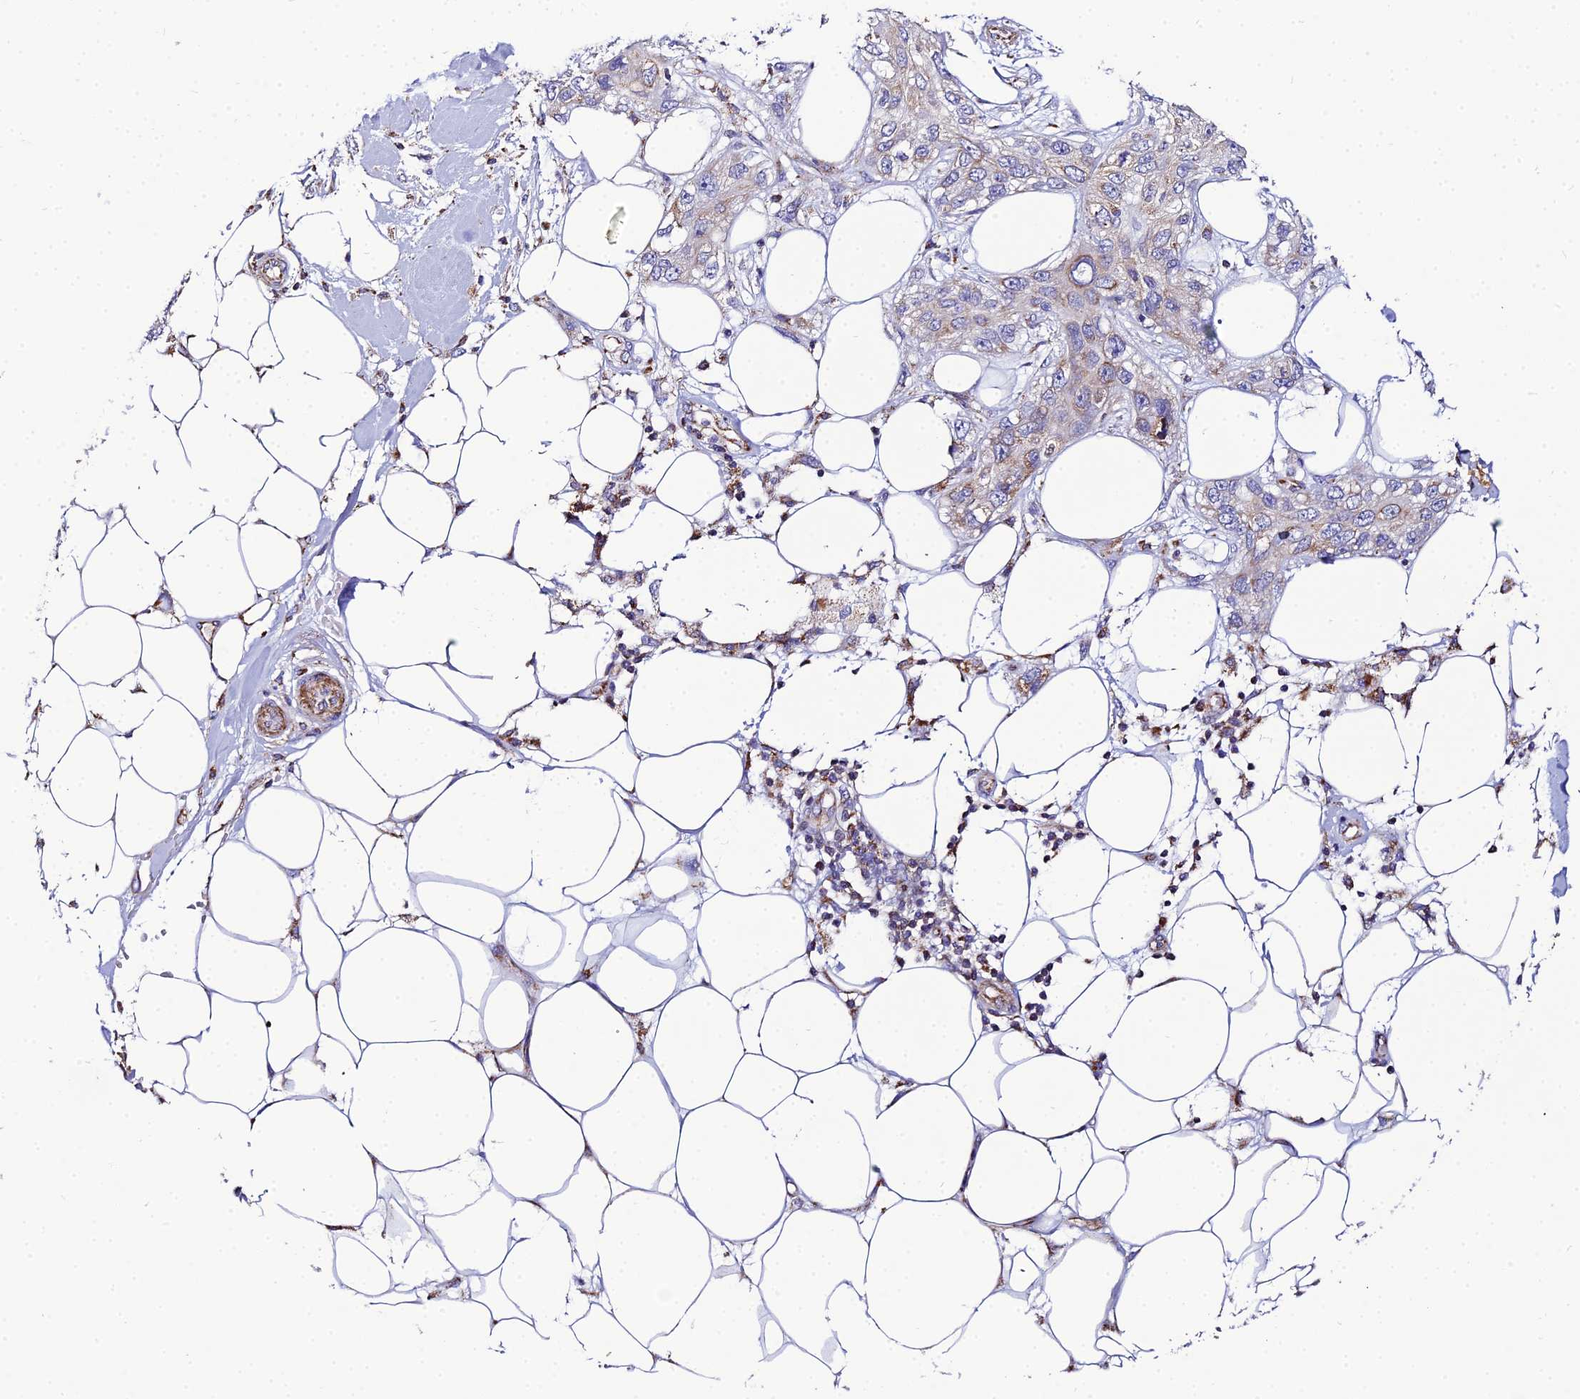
{"staining": {"intensity": "weak", "quantity": "25%-75%", "location": "cytoplasmic/membranous"}, "tissue": "skin cancer", "cell_type": "Tumor cells", "image_type": "cancer", "snomed": [{"axis": "morphology", "description": "Normal tissue, NOS"}, {"axis": "morphology", "description": "Squamous cell carcinoma, NOS"}, {"axis": "topography", "description": "Skin"}], "caption": "Immunohistochemistry (IHC) (DAB) staining of human squamous cell carcinoma (skin) exhibits weak cytoplasmic/membranous protein positivity in approximately 25%-75% of tumor cells. The protein of interest is shown in brown color, while the nuclei are stained blue.", "gene": "NIPSNAP3A", "patient": {"sex": "male", "age": 72}}